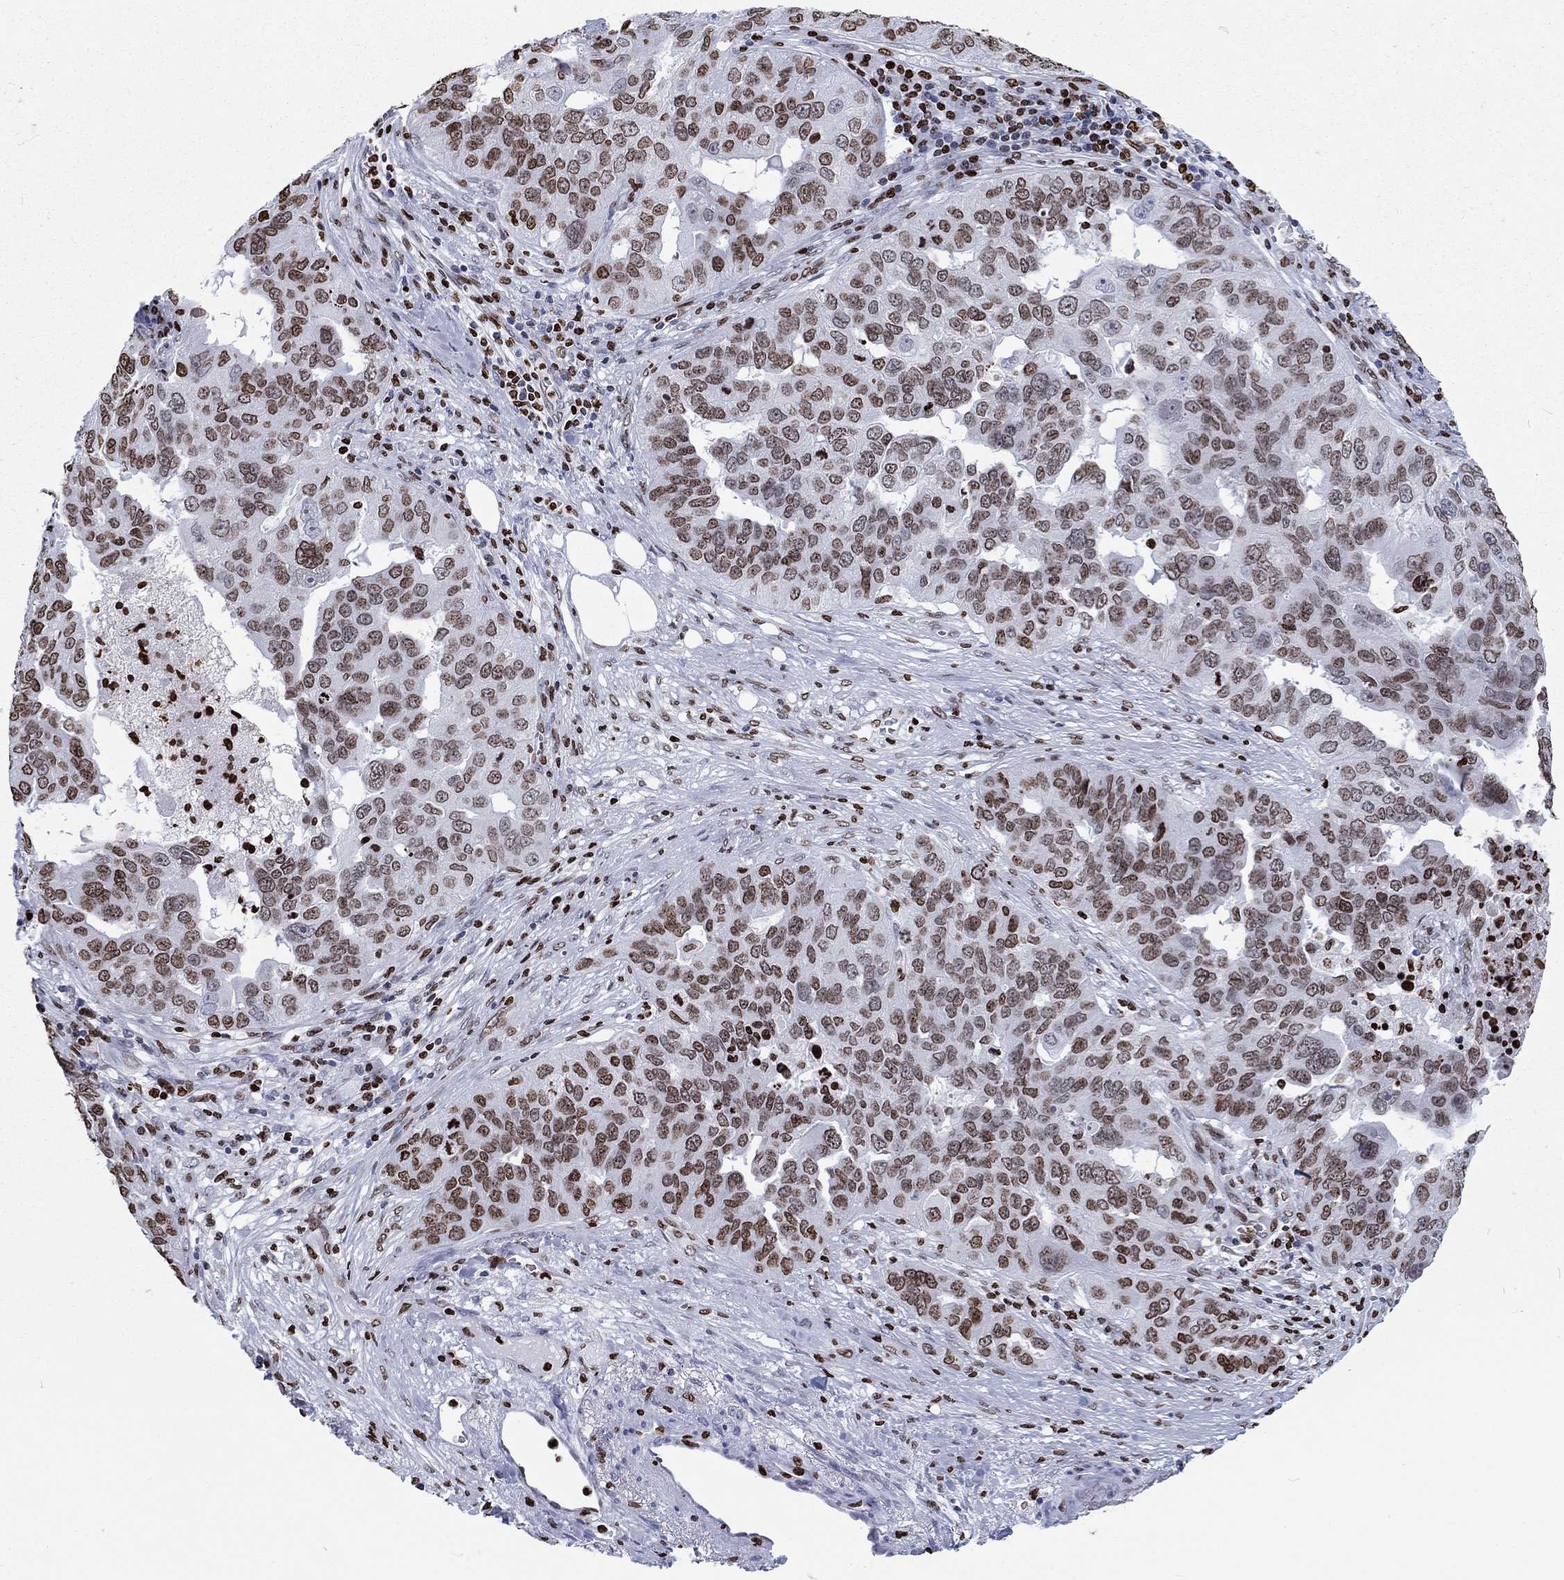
{"staining": {"intensity": "moderate", "quantity": "25%-75%", "location": "nuclear"}, "tissue": "ovarian cancer", "cell_type": "Tumor cells", "image_type": "cancer", "snomed": [{"axis": "morphology", "description": "Carcinoma, endometroid"}, {"axis": "topography", "description": "Soft tissue"}, {"axis": "topography", "description": "Ovary"}], "caption": "Immunohistochemical staining of ovarian cancer exhibits medium levels of moderate nuclear expression in approximately 25%-75% of tumor cells.", "gene": "H1-5", "patient": {"sex": "female", "age": 52}}